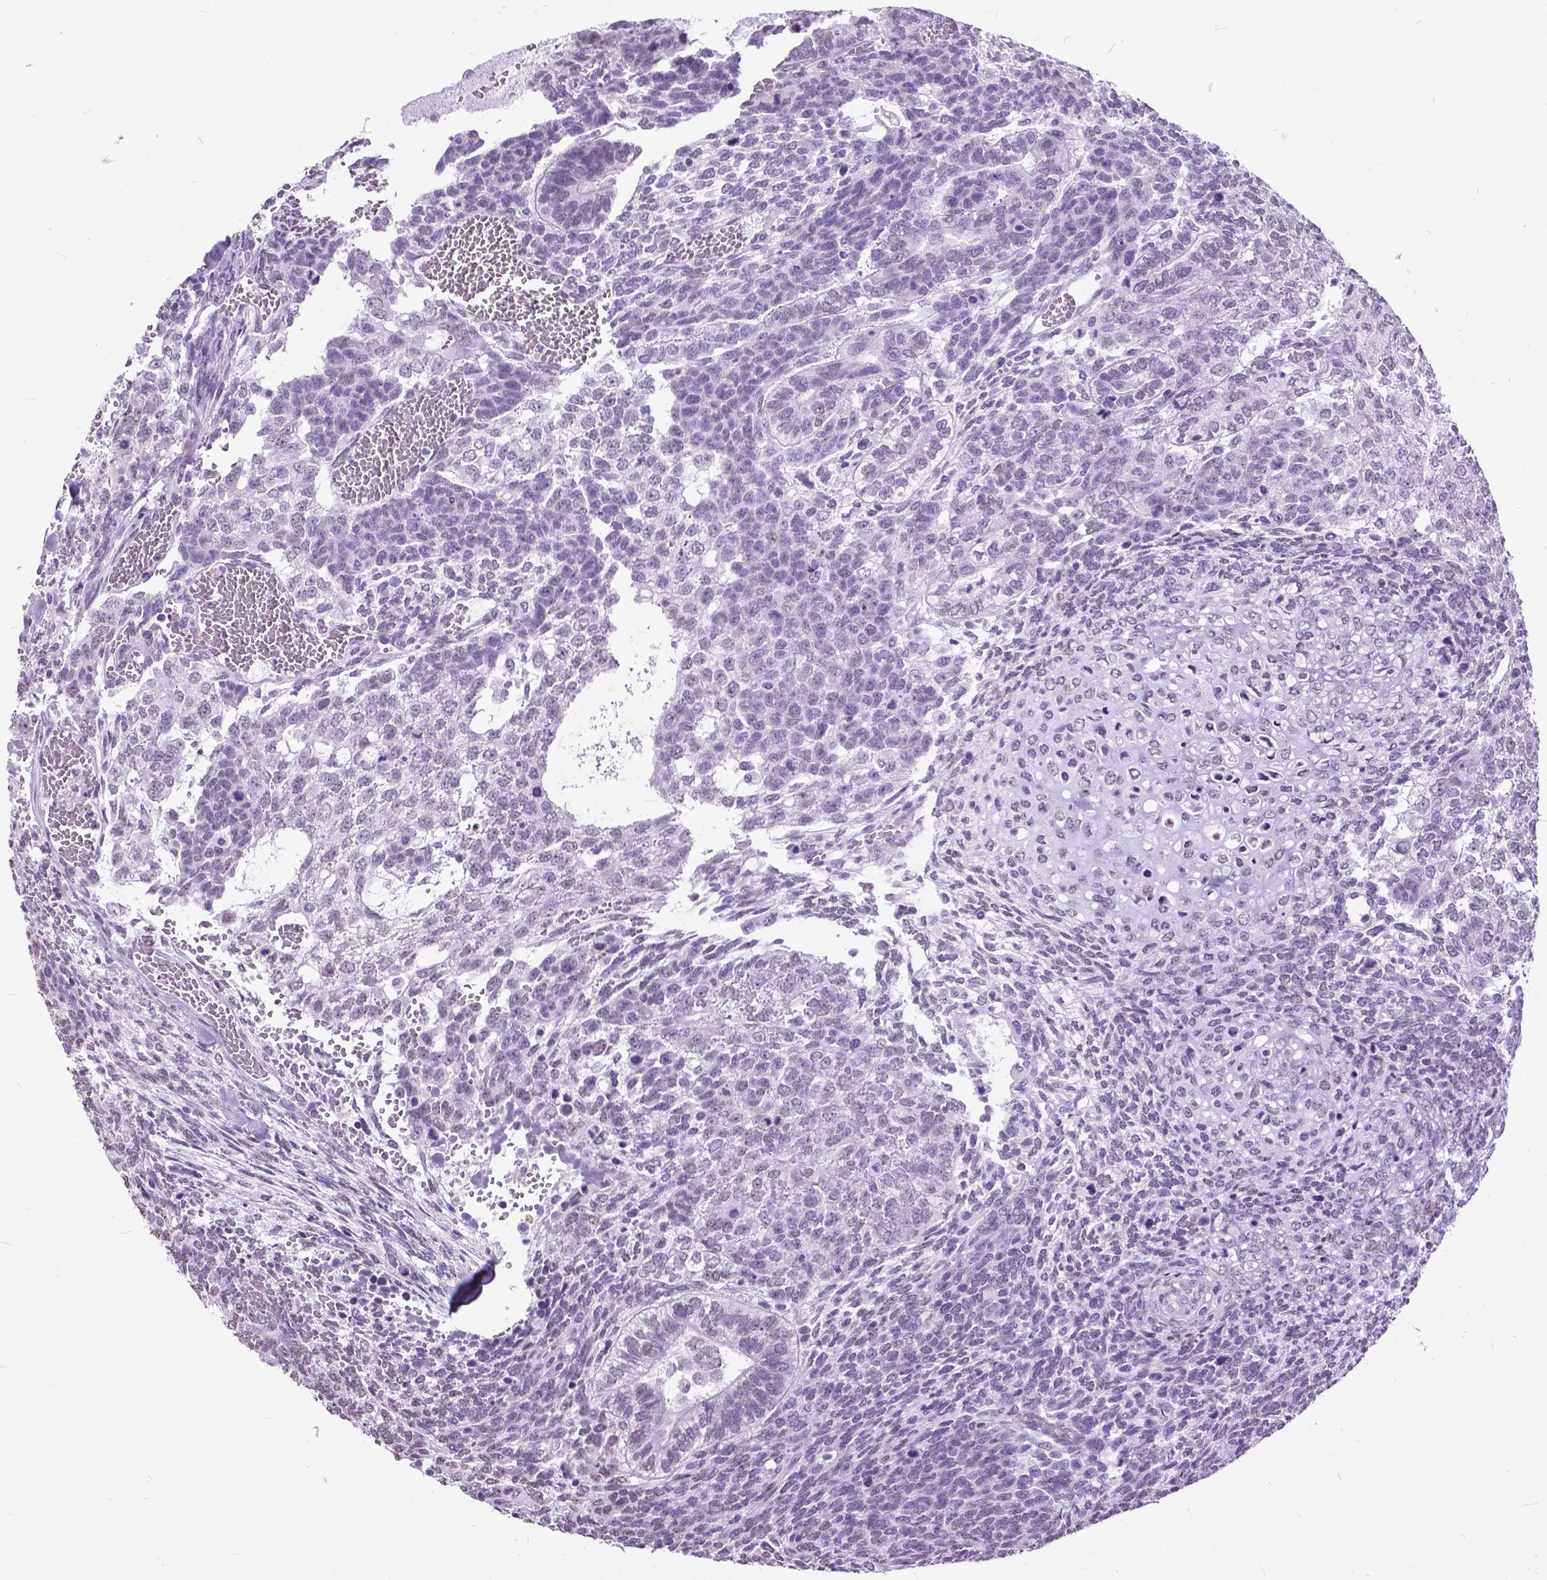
{"staining": {"intensity": "negative", "quantity": "none", "location": "none"}, "tissue": "testis cancer", "cell_type": "Tumor cells", "image_type": "cancer", "snomed": [{"axis": "morphology", "description": "Normal tissue, NOS"}, {"axis": "morphology", "description": "Carcinoma, Embryonal, NOS"}, {"axis": "topography", "description": "Testis"}, {"axis": "topography", "description": "Epididymis"}], "caption": "The image displays no significant staining in tumor cells of testis cancer (embryonal carcinoma).", "gene": "MARCHF10", "patient": {"sex": "male", "age": 23}}